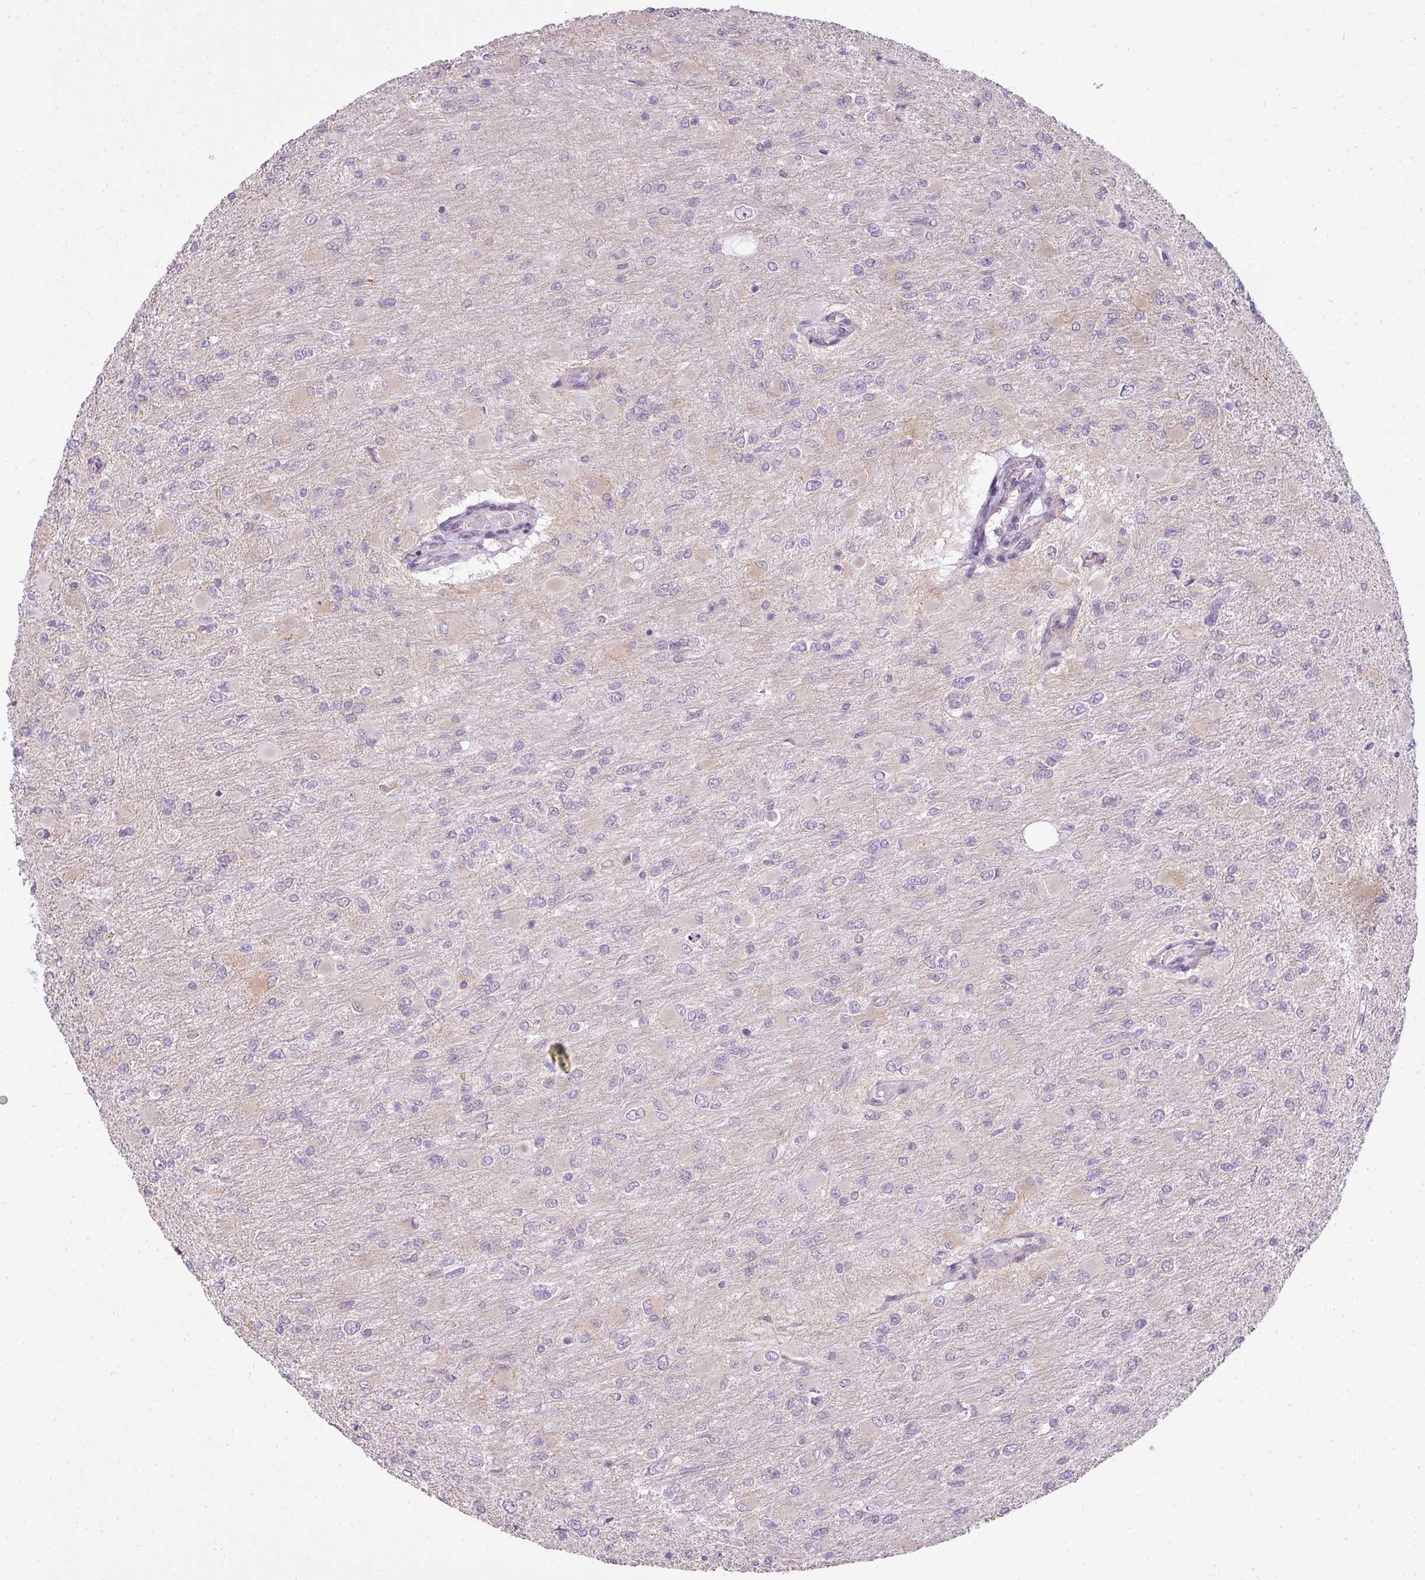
{"staining": {"intensity": "negative", "quantity": "none", "location": "none"}, "tissue": "glioma", "cell_type": "Tumor cells", "image_type": "cancer", "snomed": [{"axis": "morphology", "description": "Glioma, malignant, High grade"}, {"axis": "topography", "description": "Cerebral cortex"}], "caption": "Glioma stained for a protein using IHC exhibits no expression tumor cells.", "gene": "LY75", "patient": {"sex": "female", "age": 36}}